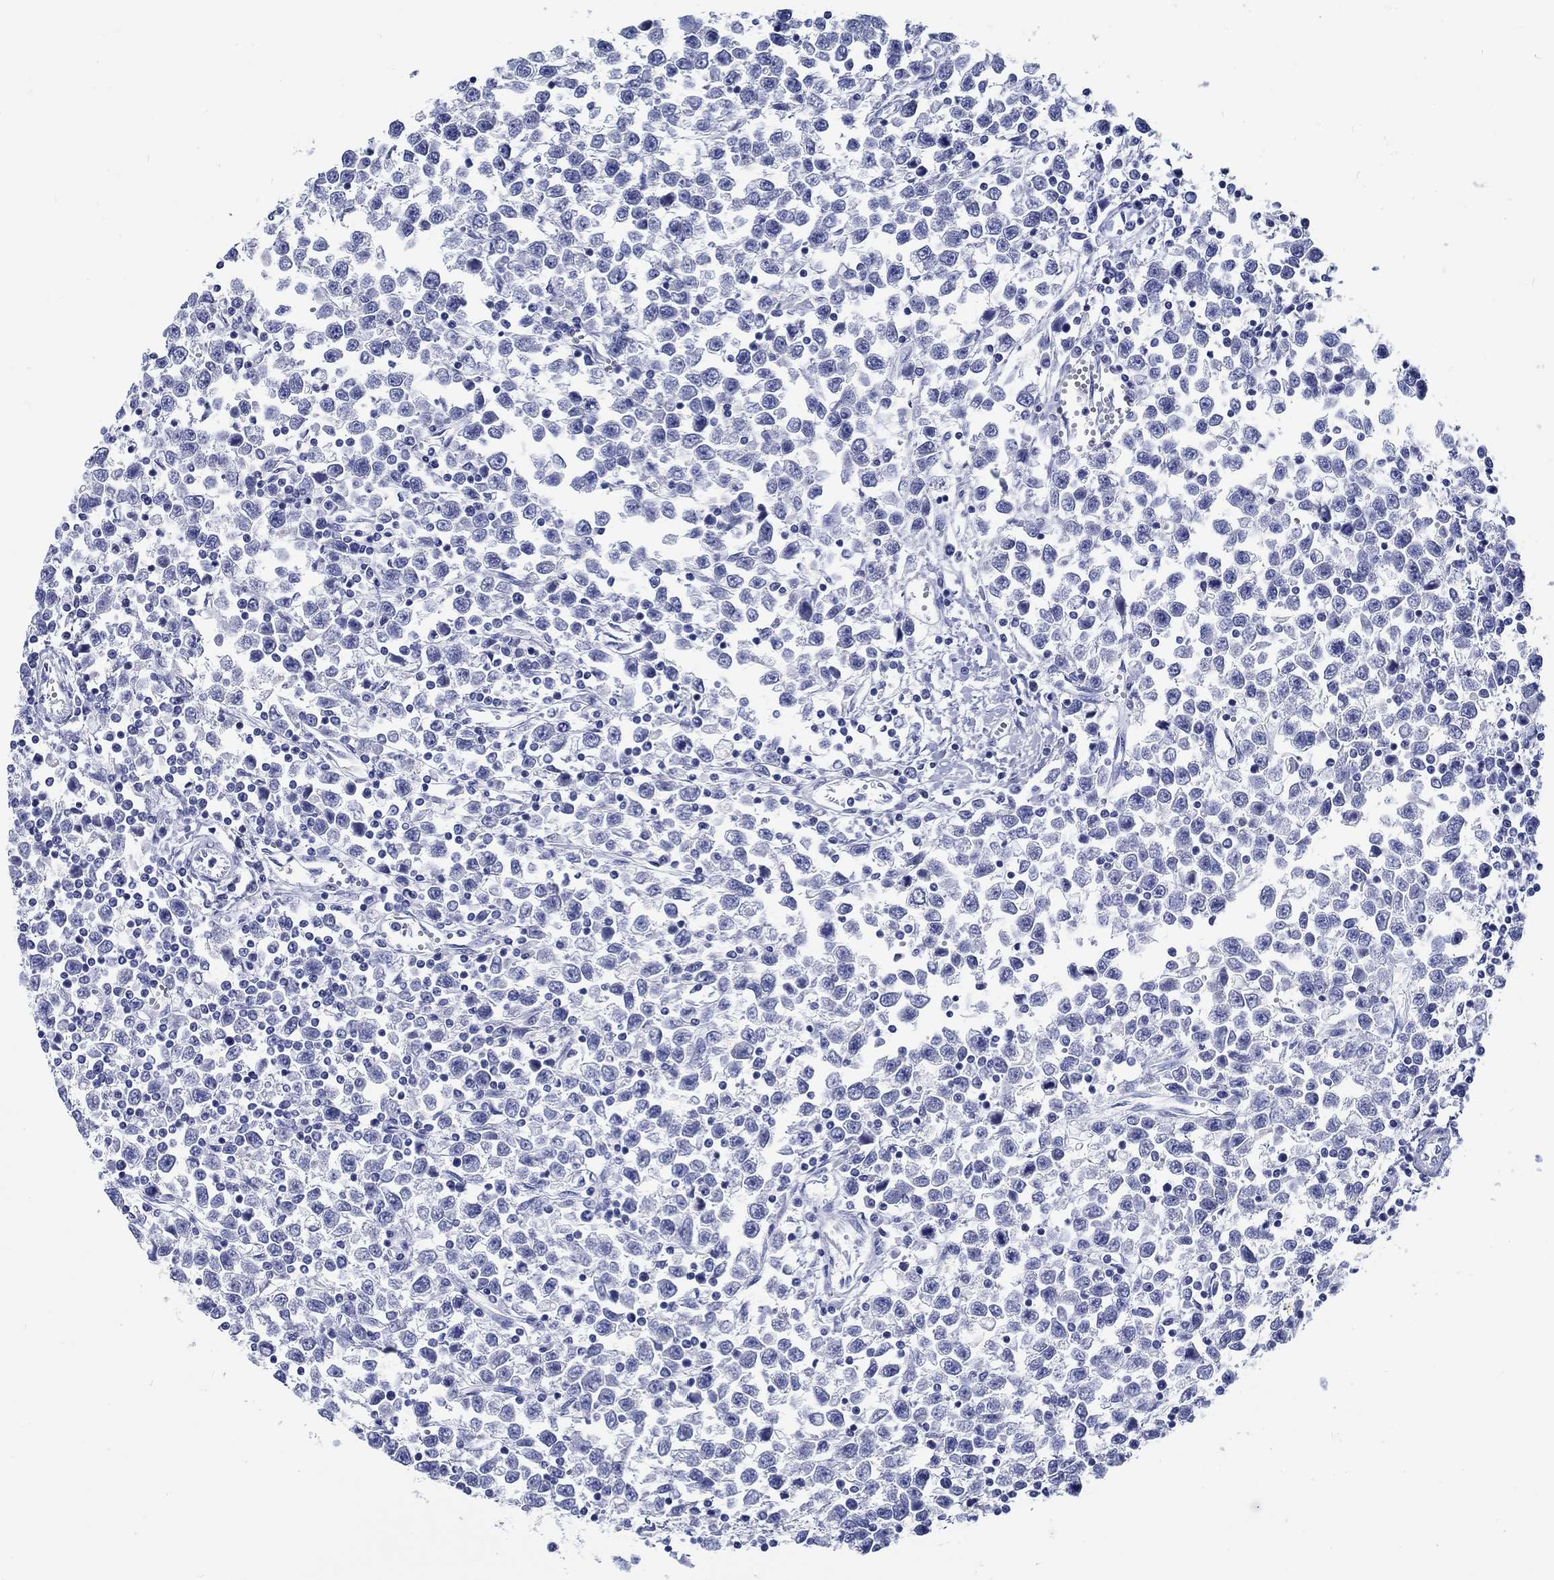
{"staining": {"intensity": "negative", "quantity": "none", "location": "none"}, "tissue": "testis cancer", "cell_type": "Tumor cells", "image_type": "cancer", "snomed": [{"axis": "morphology", "description": "Seminoma, NOS"}, {"axis": "topography", "description": "Testis"}], "caption": "Immunohistochemical staining of human testis seminoma shows no significant expression in tumor cells.", "gene": "FBXO2", "patient": {"sex": "male", "age": 34}}